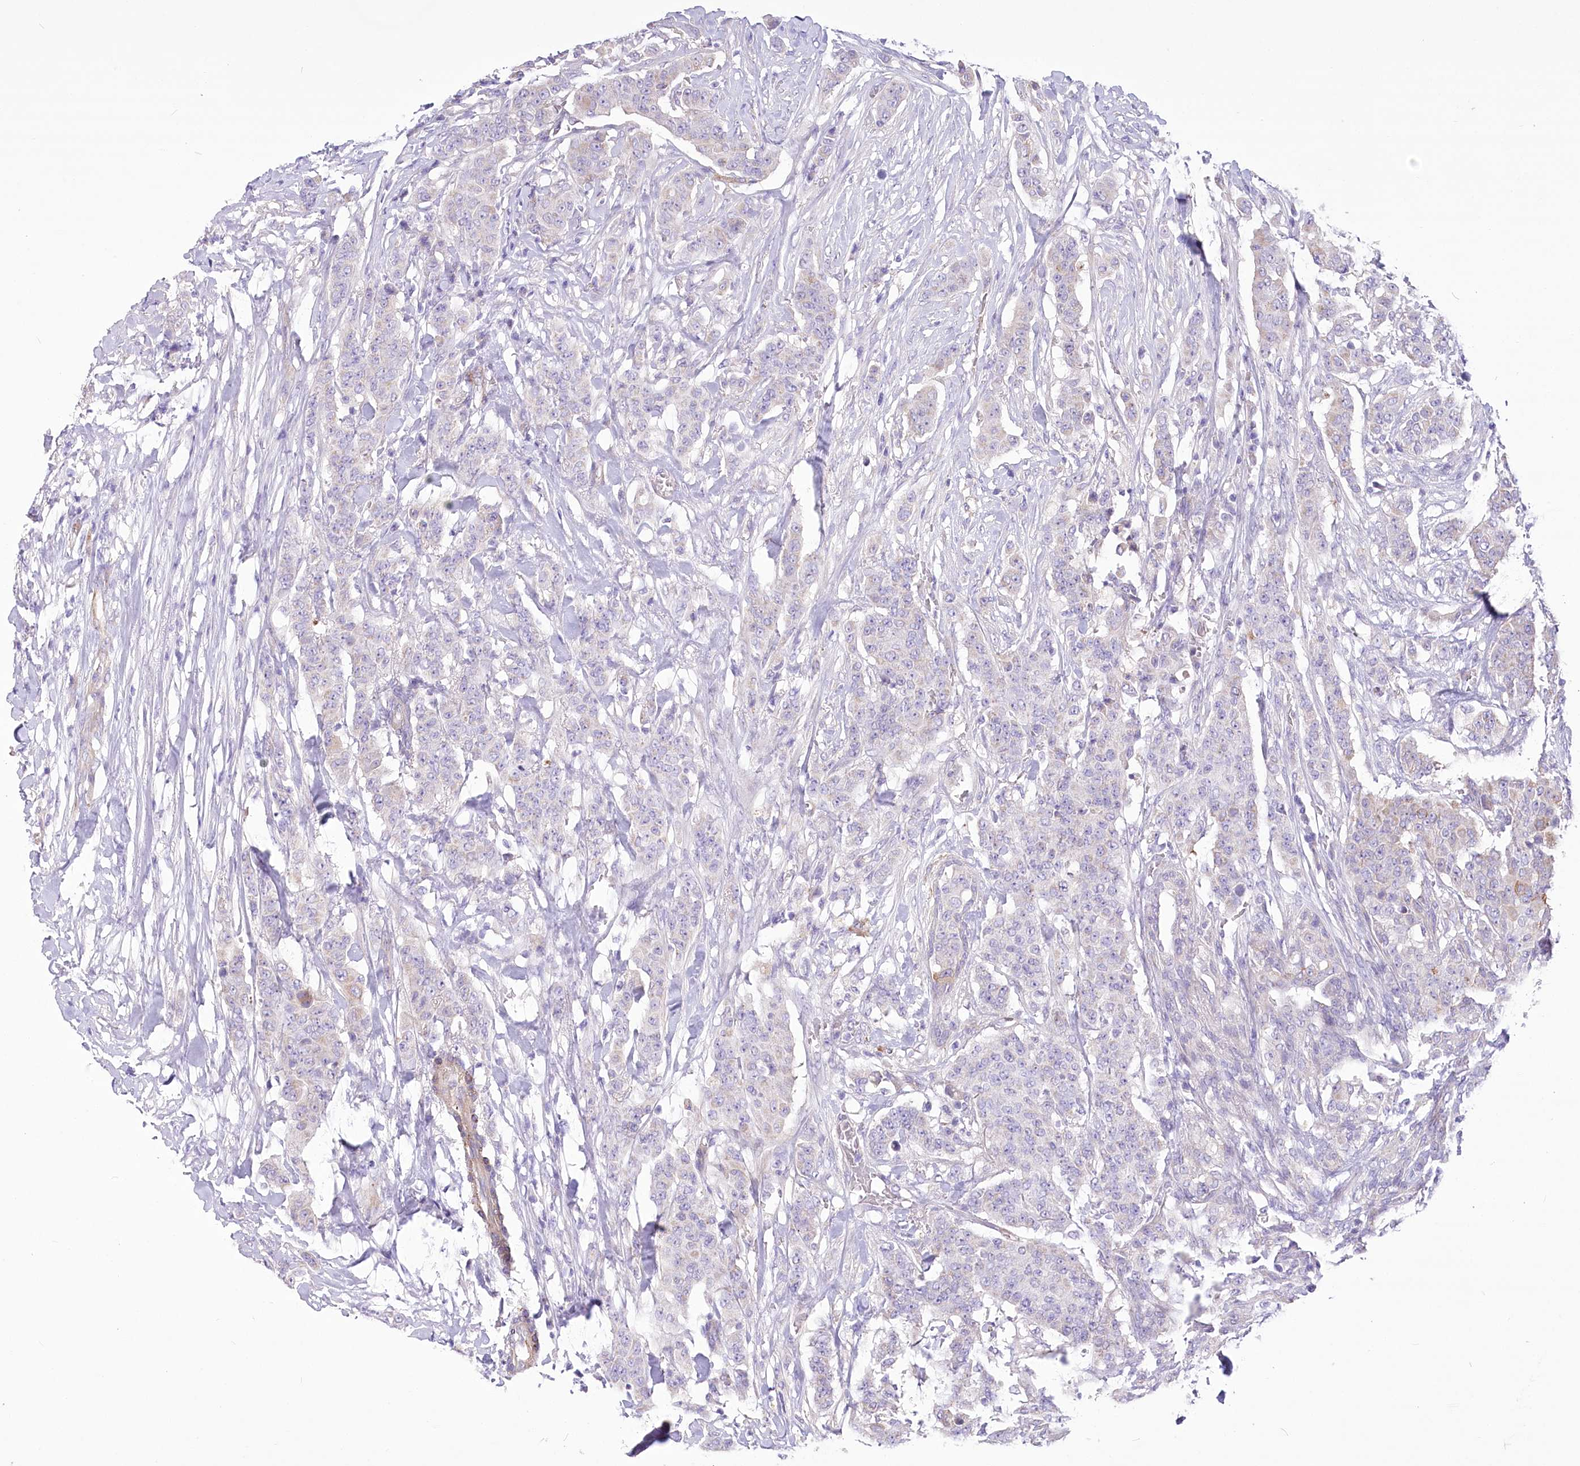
{"staining": {"intensity": "negative", "quantity": "none", "location": "none"}, "tissue": "breast cancer", "cell_type": "Tumor cells", "image_type": "cancer", "snomed": [{"axis": "morphology", "description": "Duct carcinoma"}, {"axis": "topography", "description": "Breast"}], "caption": "Infiltrating ductal carcinoma (breast) was stained to show a protein in brown. There is no significant staining in tumor cells.", "gene": "ANGPTL3", "patient": {"sex": "female", "age": 40}}